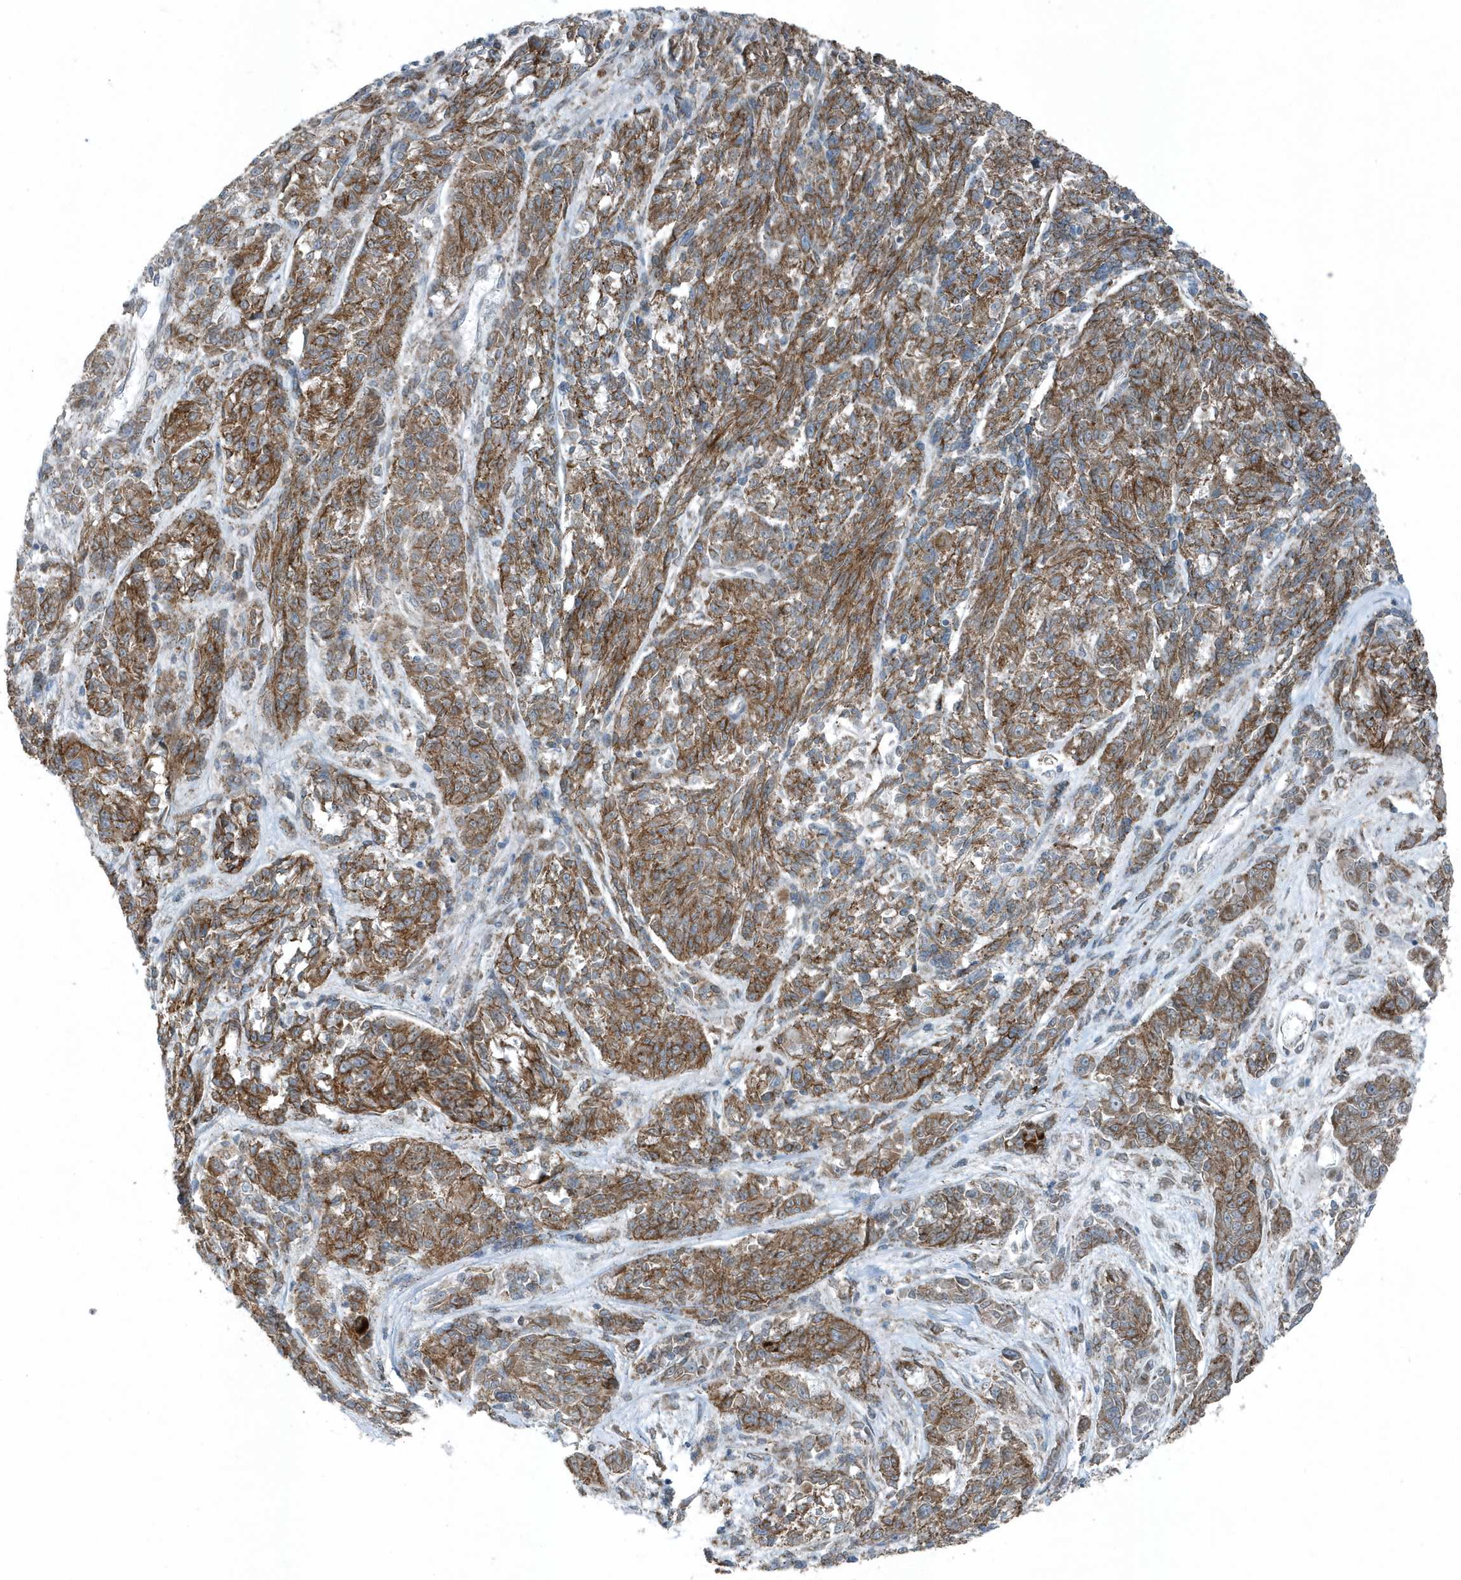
{"staining": {"intensity": "strong", "quantity": ">75%", "location": "cytoplasmic/membranous"}, "tissue": "melanoma", "cell_type": "Tumor cells", "image_type": "cancer", "snomed": [{"axis": "morphology", "description": "Malignant melanoma, NOS"}, {"axis": "topography", "description": "Skin"}], "caption": "Malignant melanoma stained with IHC displays strong cytoplasmic/membranous staining in approximately >75% of tumor cells.", "gene": "GCC2", "patient": {"sex": "male", "age": 53}}